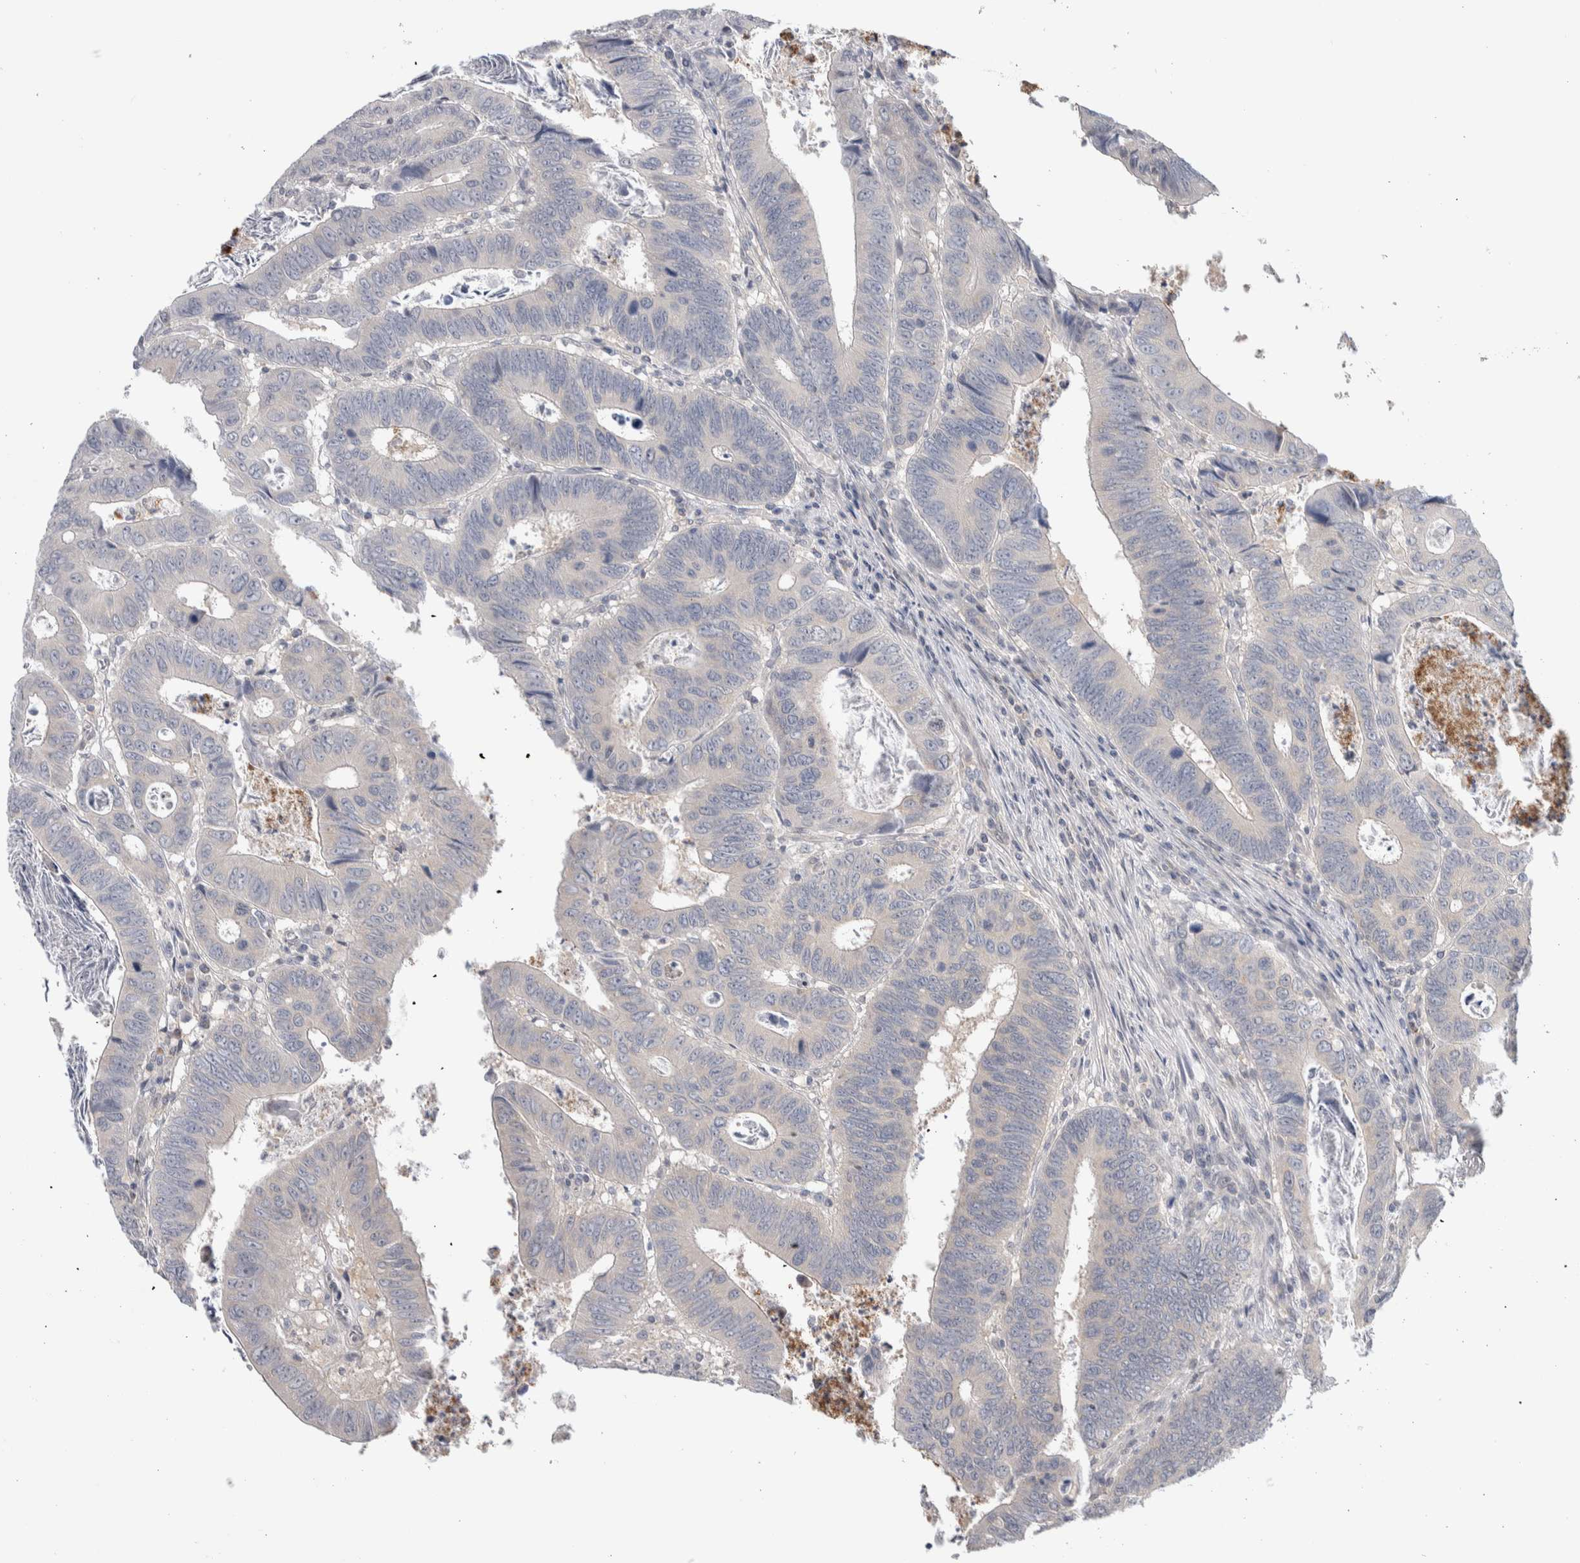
{"staining": {"intensity": "negative", "quantity": "none", "location": "none"}, "tissue": "colorectal cancer", "cell_type": "Tumor cells", "image_type": "cancer", "snomed": [{"axis": "morphology", "description": "Adenocarcinoma, NOS"}, {"axis": "topography", "description": "Colon"}], "caption": "A photomicrograph of colorectal cancer stained for a protein shows no brown staining in tumor cells.", "gene": "TAX1BP1", "patient": {"sex": "male", "age": 72}}